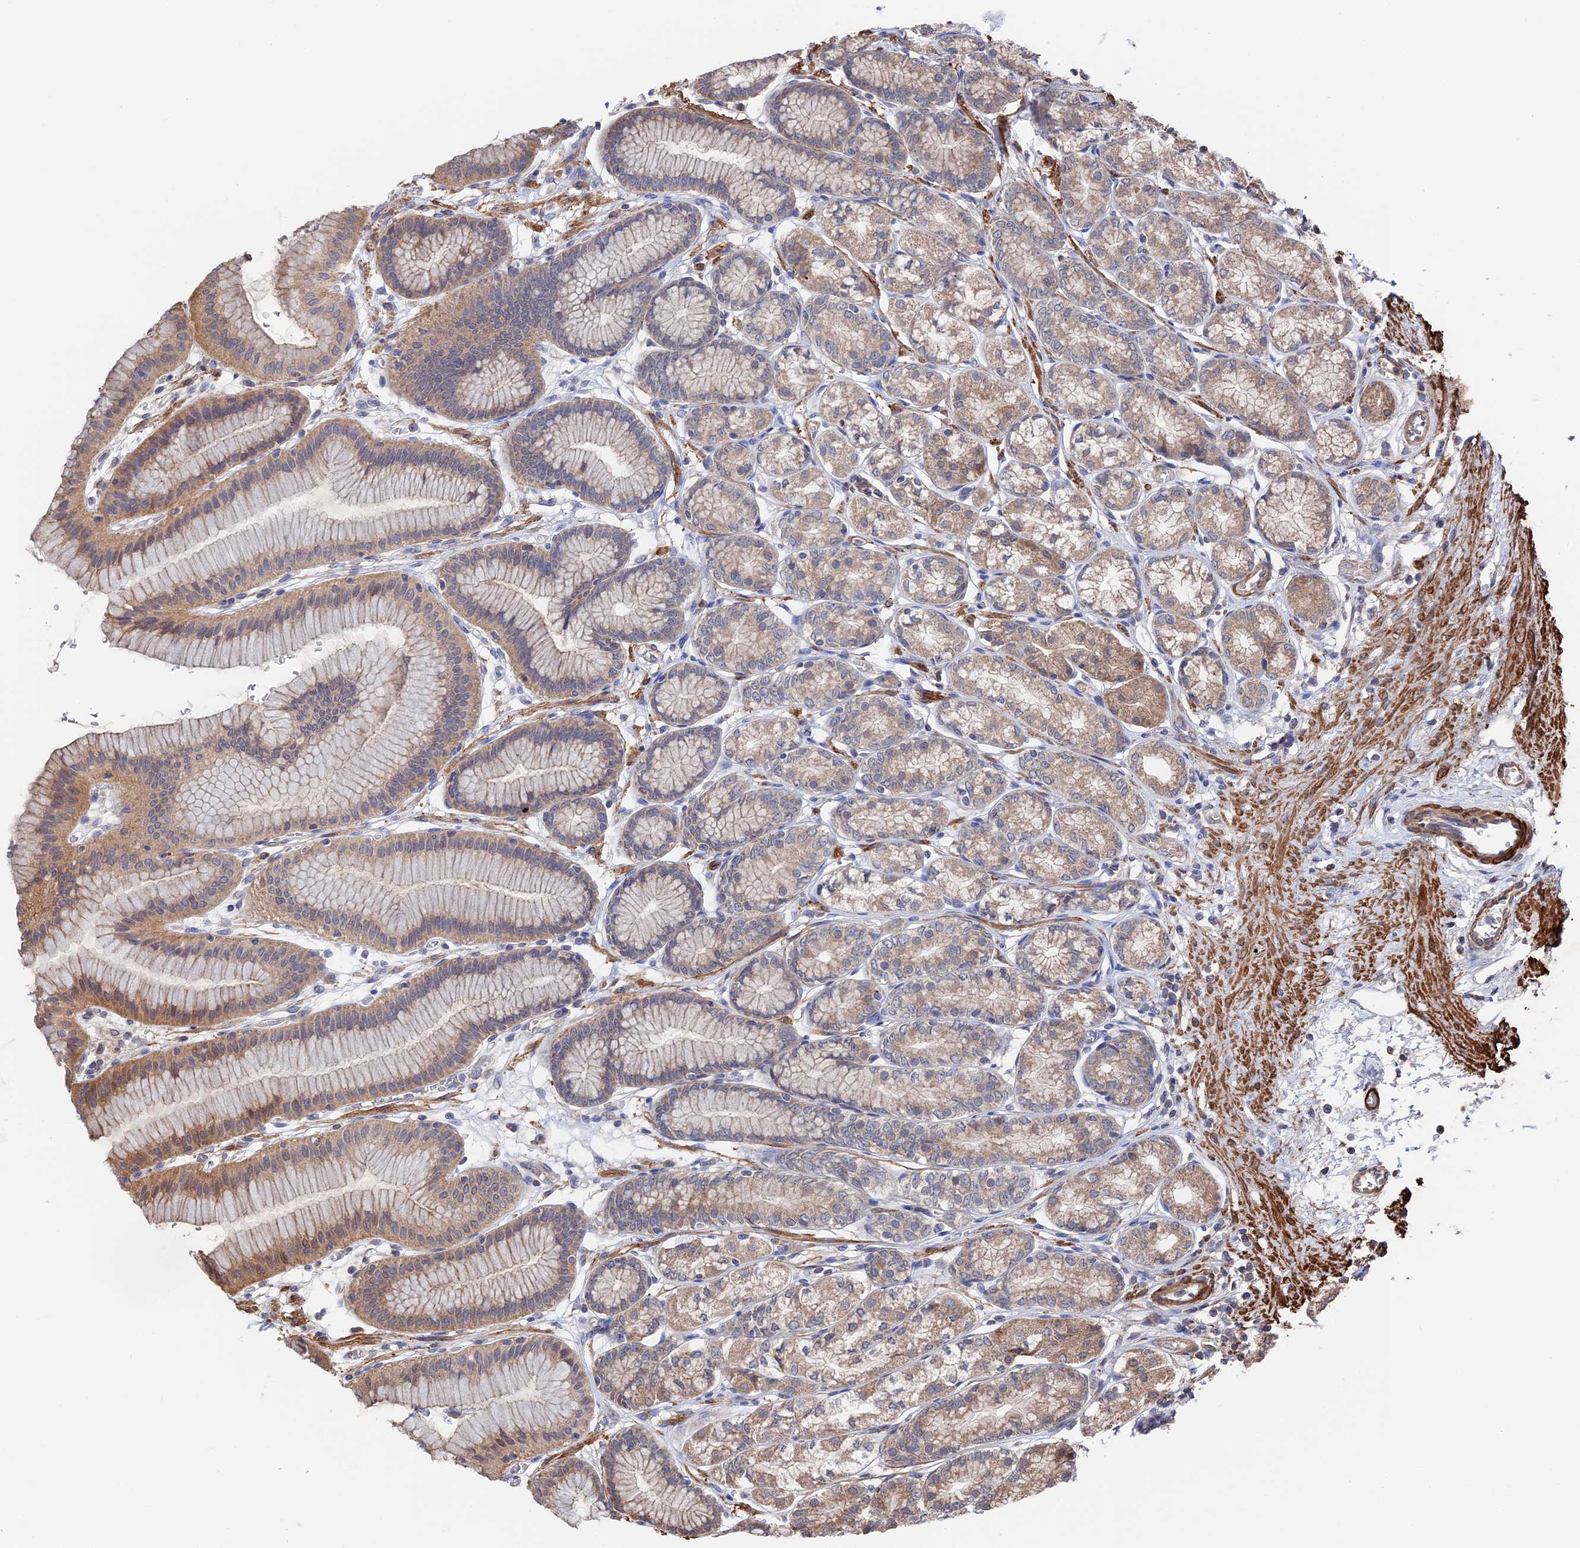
{"staining": {"intensity": "moderate", "quantity": ">75%", "location": "cytoplasmic/membranous"}, "tissue": "stomach", "cell_type": "Glandular cells", "image_type": "normal", "snomed": [{"axis": "morphology", "description": "Normal tissue, NOS"}, {"axis": "morphology", "description": "Adenocarcinoma, NOS"}, {"axis": "morphology", "description": "Adenocarcinoma, High grade"}, {"axis": "topography", "description": "Stomach, upper"}, {"axis": "topography", "description": "Stomach"}], "caption": "The histopathology image reveals immunohistochemical staining of benign stomach. There is moderate cytoplasmic/membranous staining is present in about >75% of glandular cells.", "gene": "ZNF320", "patient": {"sex": "female", "age": 65}}